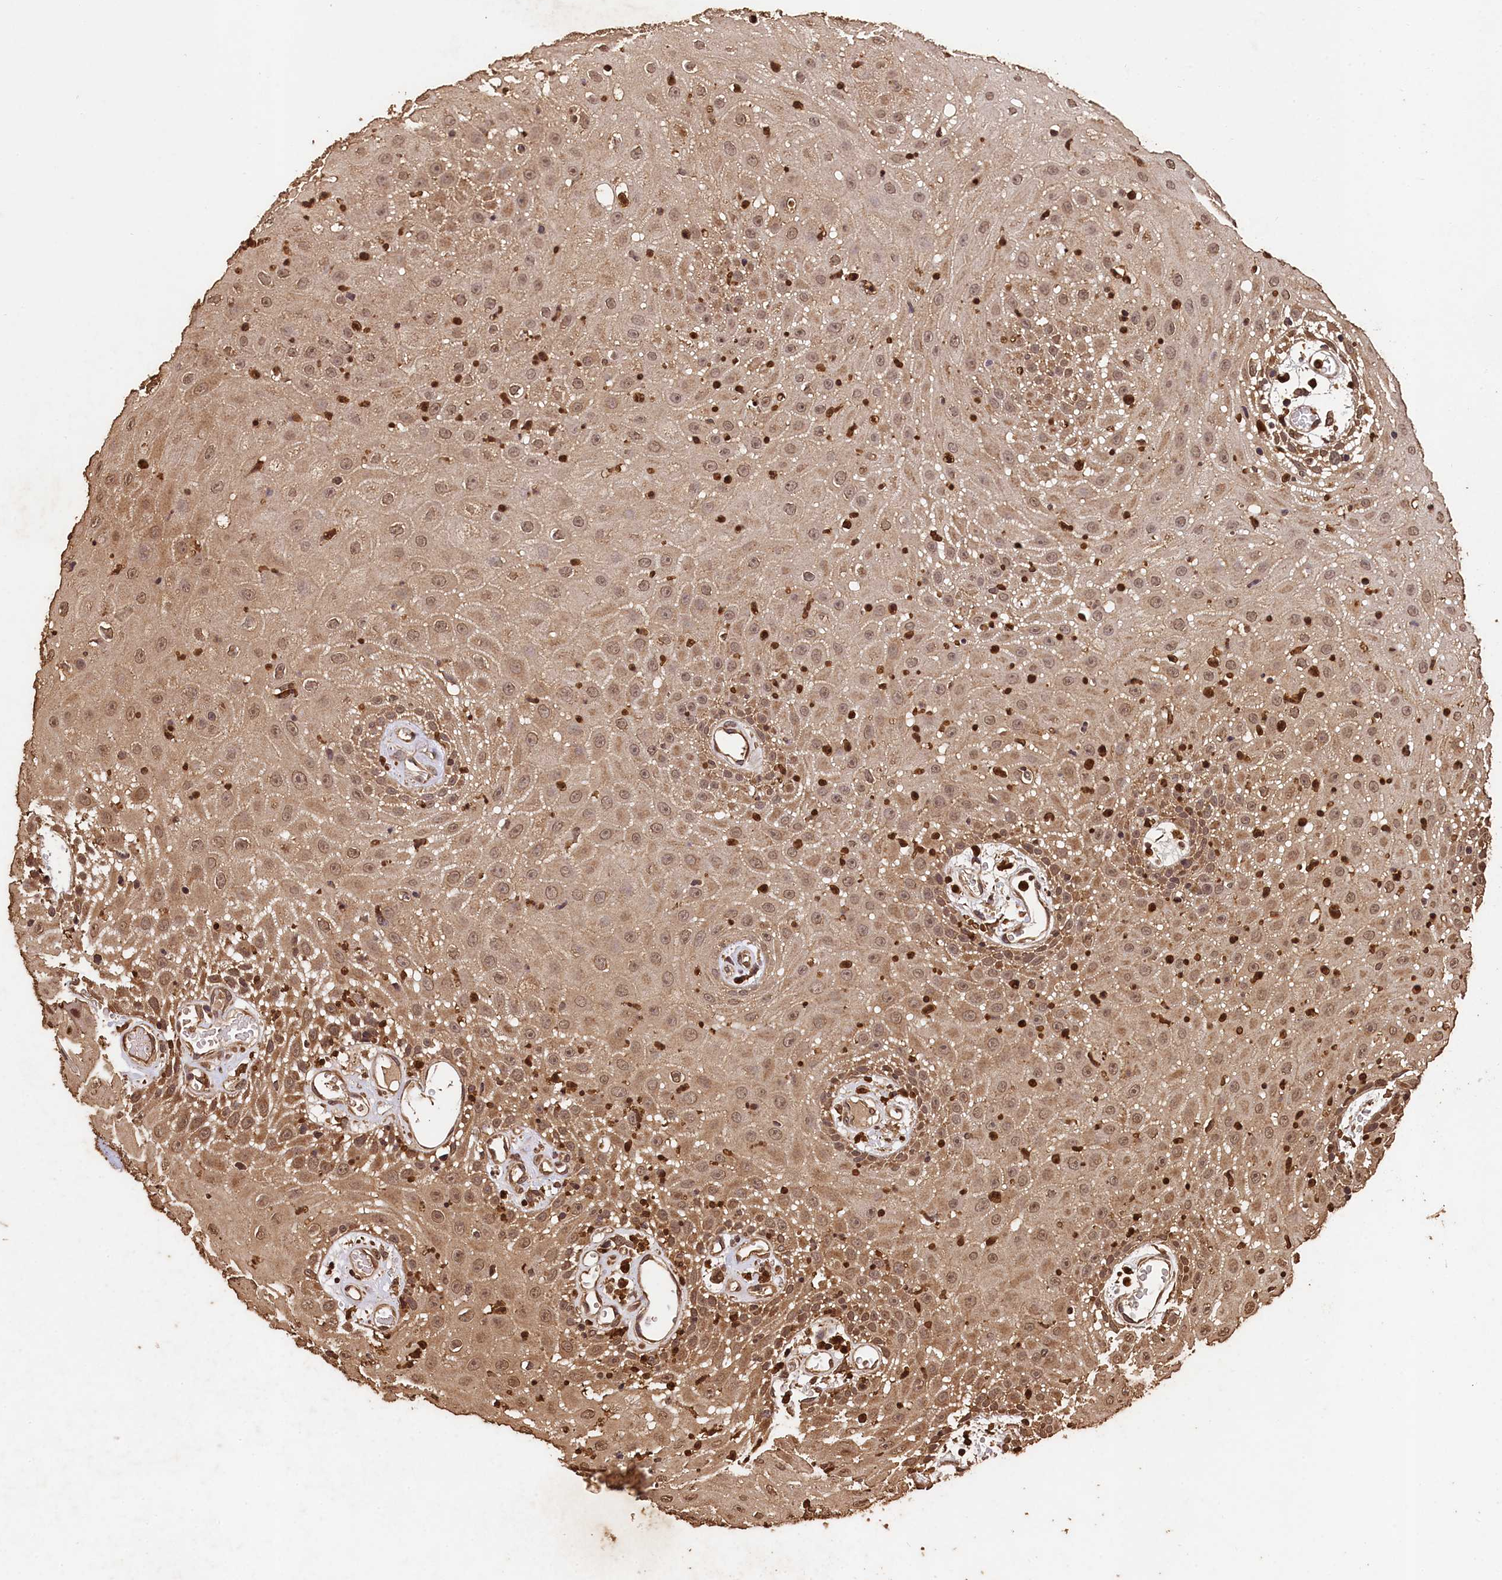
{"staining": {"intensity": "moderate", "quantity": ">75%", "location": "cytoplasmic/membranous,nuclear"}, "tissue": "oral mucosa", "cell_type": "Squamous epithelial cells", "image_type": "normal", "snomed": [{"axis": "morphology", "description": "Normal tissue, NOS"}, {"axis": "topography", "description": "Skeletal muscle"}, {"axis": "topography", "description": "Oral tissue"}, {"axis": "topography", "description": "Salivary gland"}, {"axis": "topography", "description": "Peripheral nerve tissue"}], "caption": "Immunohistochemistry of unremarkable human oral mucosa demonstrates medium levels of moderate cytoplasmic/membranous,nuclear staining in about >75% of squamous epithelial cells.", "gene": "CEP57L1", "patient": {"sex": "male", "age": 54}}